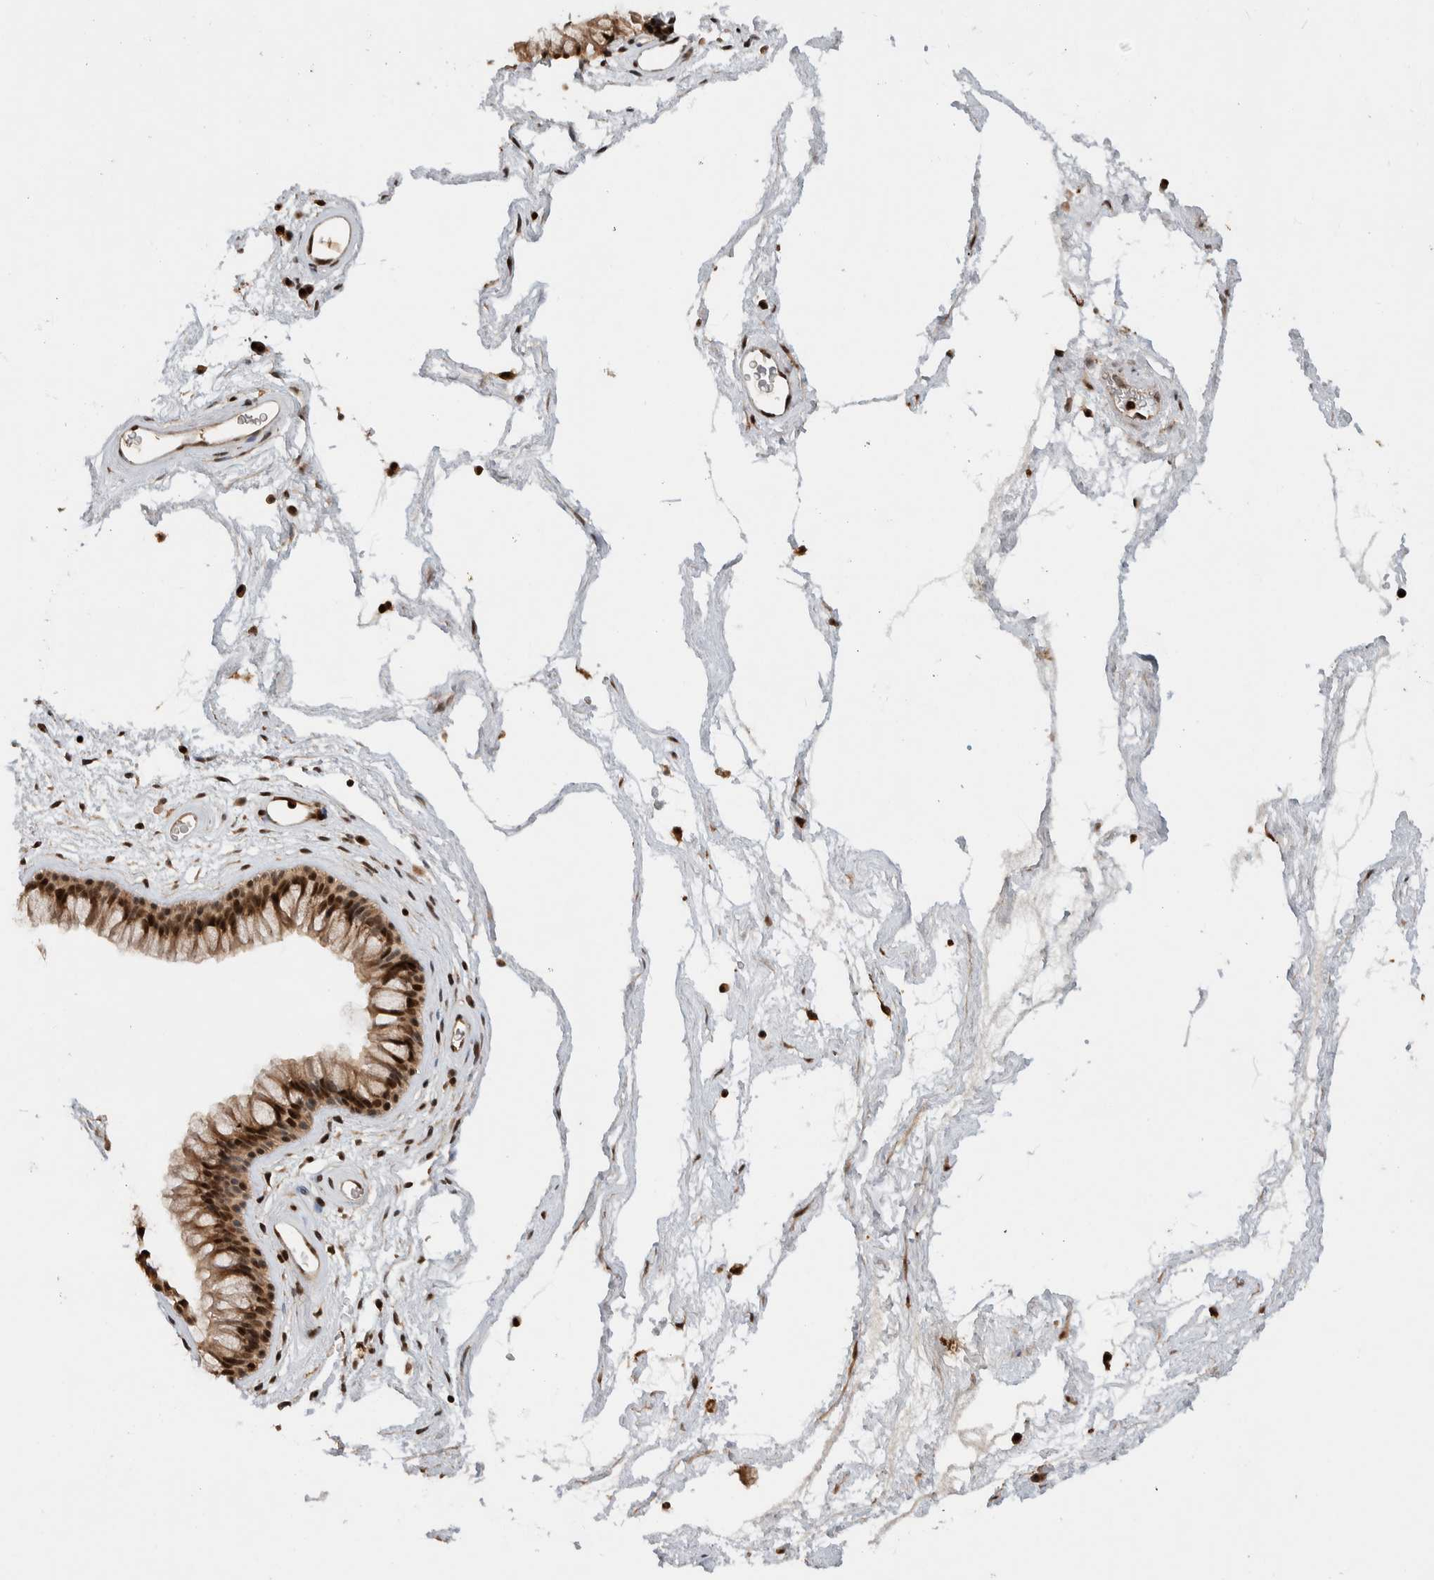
{"staining": {"intensity": "strong", "quantity": ">75%", "location": "nuclear"}, "tissue": "nasopharynx", "cell_type": "Respiratory epithelial cells", "image_type": "normal", "snomed": [{"axis": "morphology", "description": "Normal tissue, NOS"}, {"axis": "morphology", "description": "Inflammation, NOS"}, {"axis": "topography", "description": "Nasopharynx"}], "caption": "This is a photomicrograph of IHC staining of benign nasopharynx, which shows strong expression in the nuclear of respiratory epithelial cells.", "gene": "ZNF521", "patient": {"sex": "male", "age": 48}}